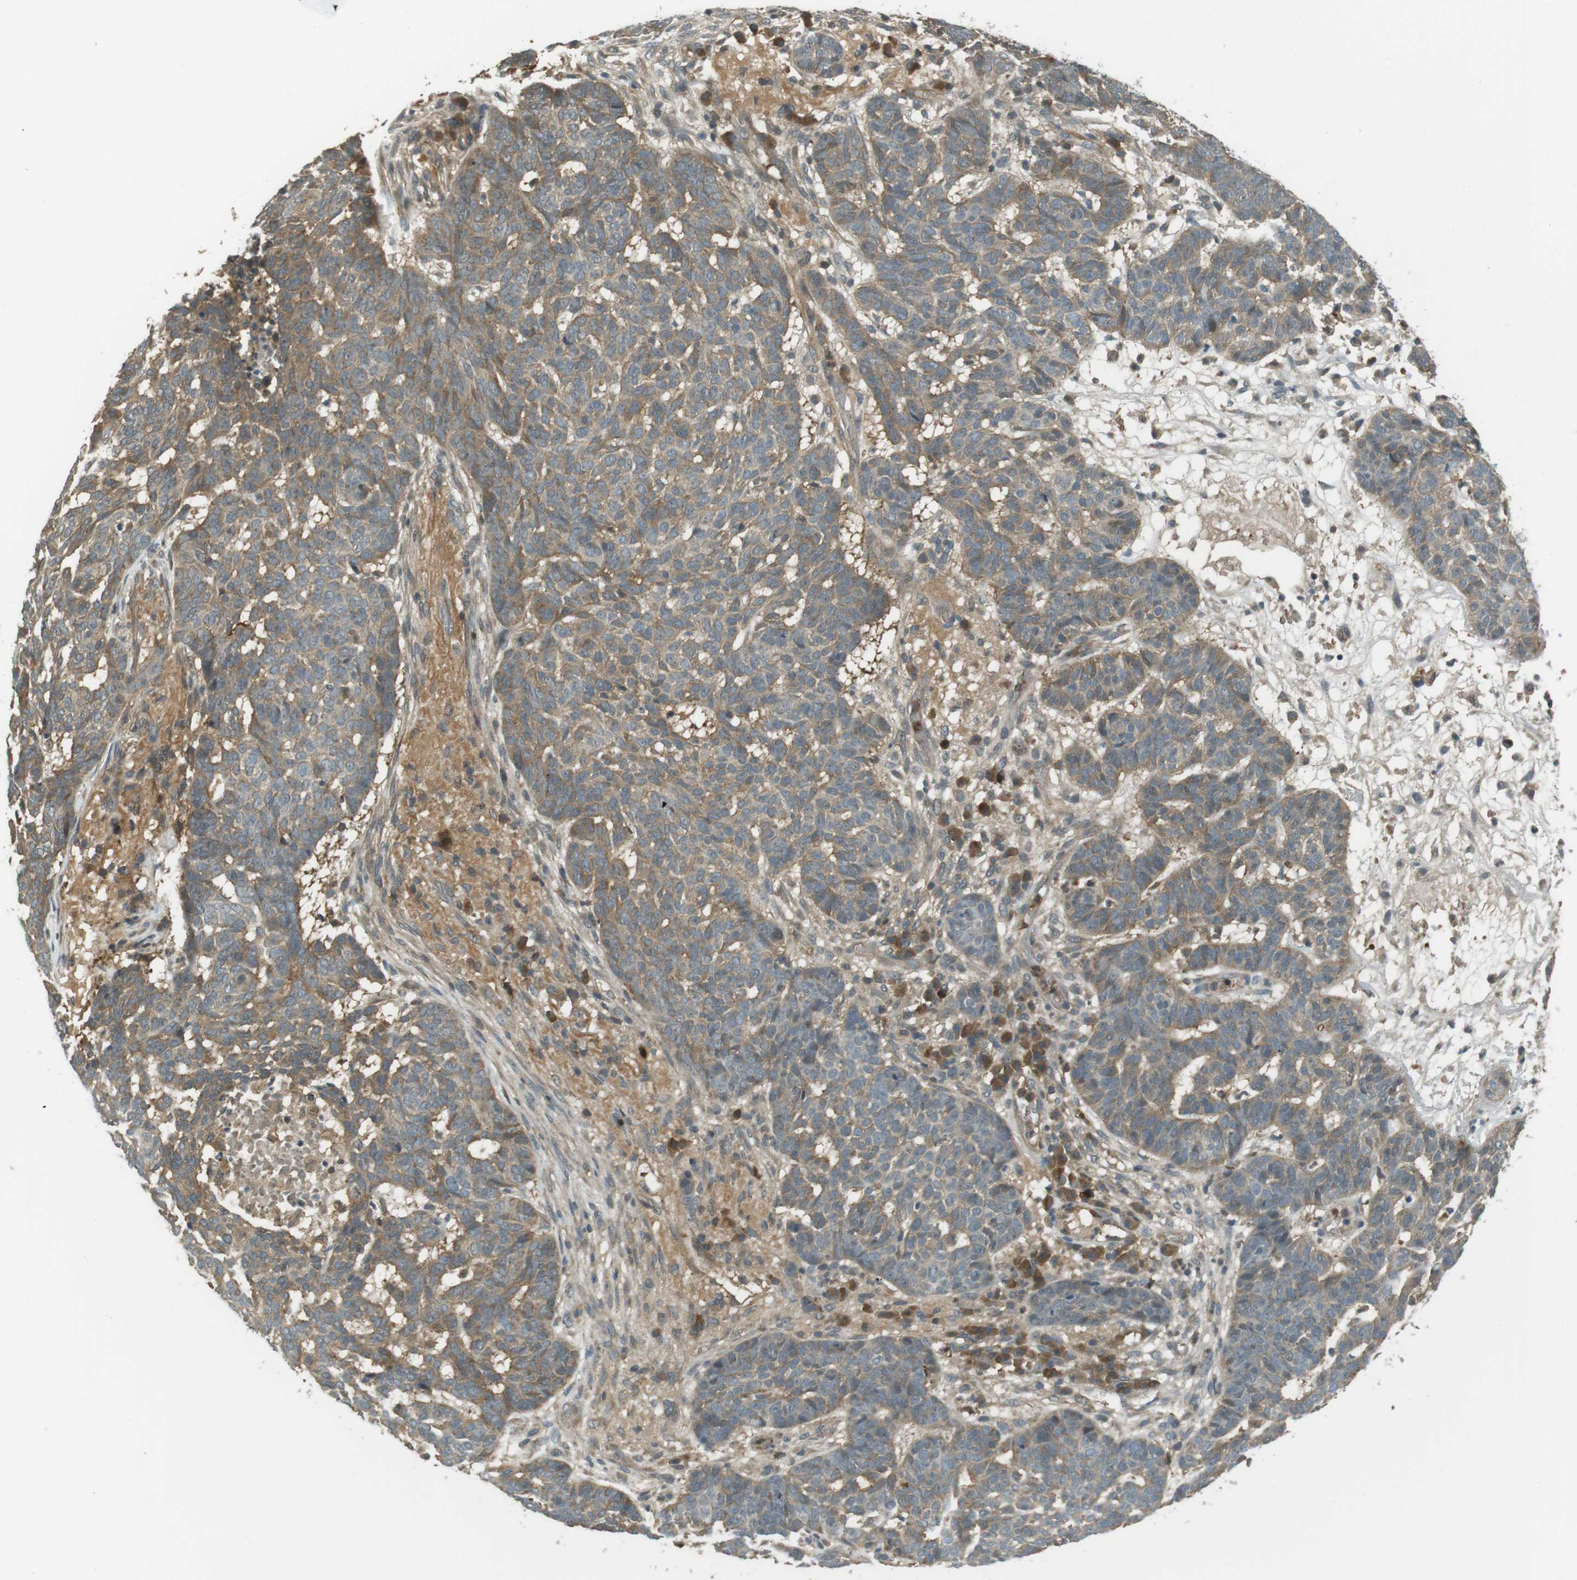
{"staining": {"intensity": "moderate", "quantity": "25%-75%", "location": "cytoplasmic/membranous"}, "tissue": "skin cancer", "cell_type": "Tumor cells", "image_type": "cancer", "snomed": [{"axis": "morphology", "description": "Basal cell carcinoma"}, {"axis": "topography", "description": "Skin"}], "caption": "Protein expression by IHC demonstrates moderate cytoplasmic/membranous expression in about 25%-75% of tumor cells in basal cell carcinoma (skin).", "gene": "LRRC3B", "patient": {"sex": "male", "age": 85}}